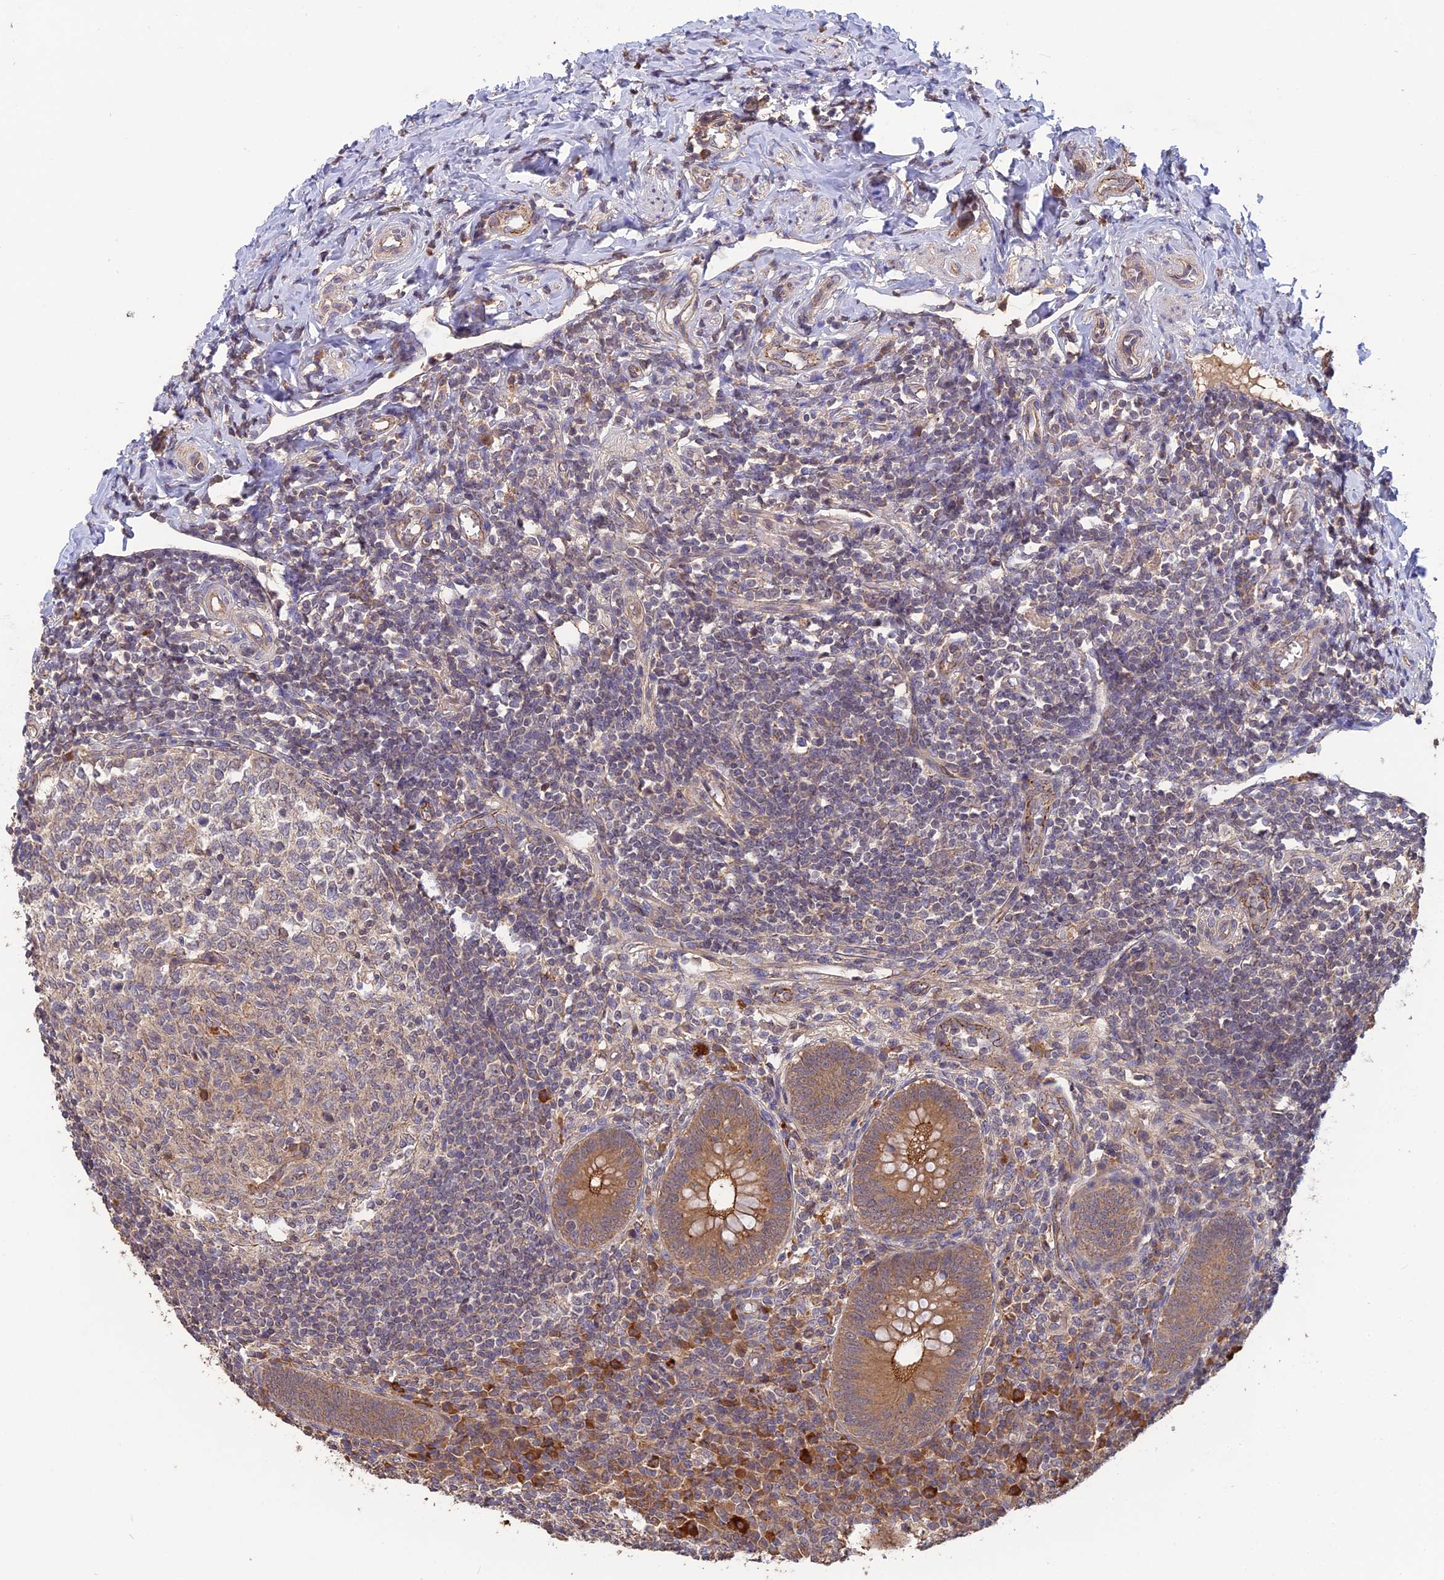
{"staining": {"intensity": "moderate", "quantity": ">75%", "location": "cytoplasmic/membranous"}, "tissue": "appendix", "cell_type": "Glandular cells", "image_type": "normal", "snomed": [{"axis": "morphology", "description": "Normal tissue, NOS"}, {"axis": "topography", "description": "Appendix"}], "caption": "The histopathology image exhibits staining of unremarkable appendix, revealing moderate cytoplasmic/membranous protein positivity (brown color) within glandular cells.", "gene": "ARHGAP40", "patient": {"sex": "female", "age": 33}}